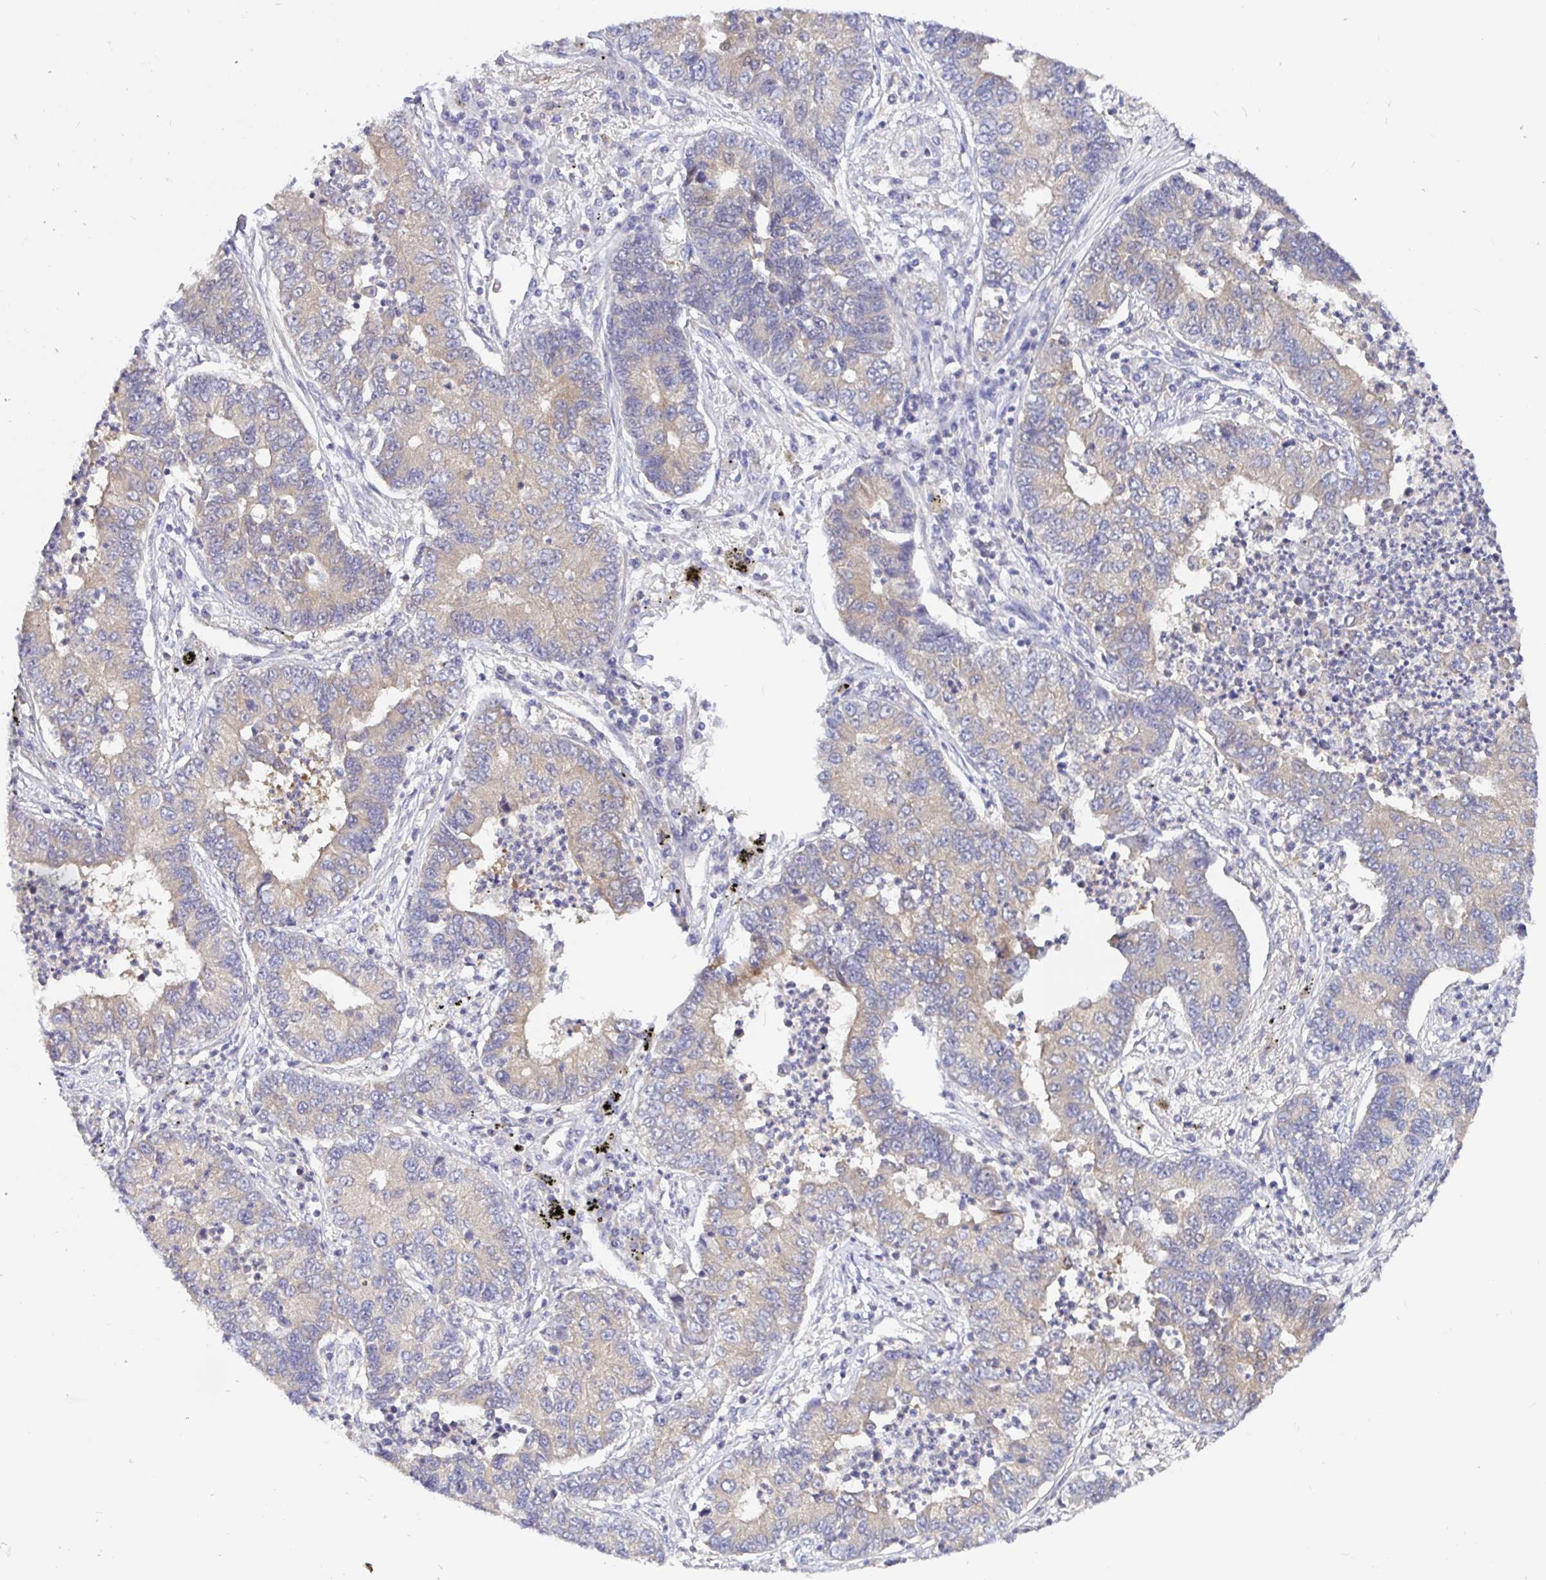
{"staining": {"intensity": "weak", "quantity": "<25%", "location": "cytoplasmic/membranous"}, "tissue": "lung cancer", "cell_type": "Tumor cells", "image_type": "cancer", "snomed": [{"axis": "morphology", "description": "Adenocarcinoma, NOS"}, {"axis": "topography", "description": "Lung"}], "caption": "DAB (3,3'-diaminobenzidine) immunohistochemical staining of human lung cancer (adenocarcinoma) displays no significant expression in tumor cells.", "gene": "KIF21A", "patient": {"sex": "female", "age": 57}}